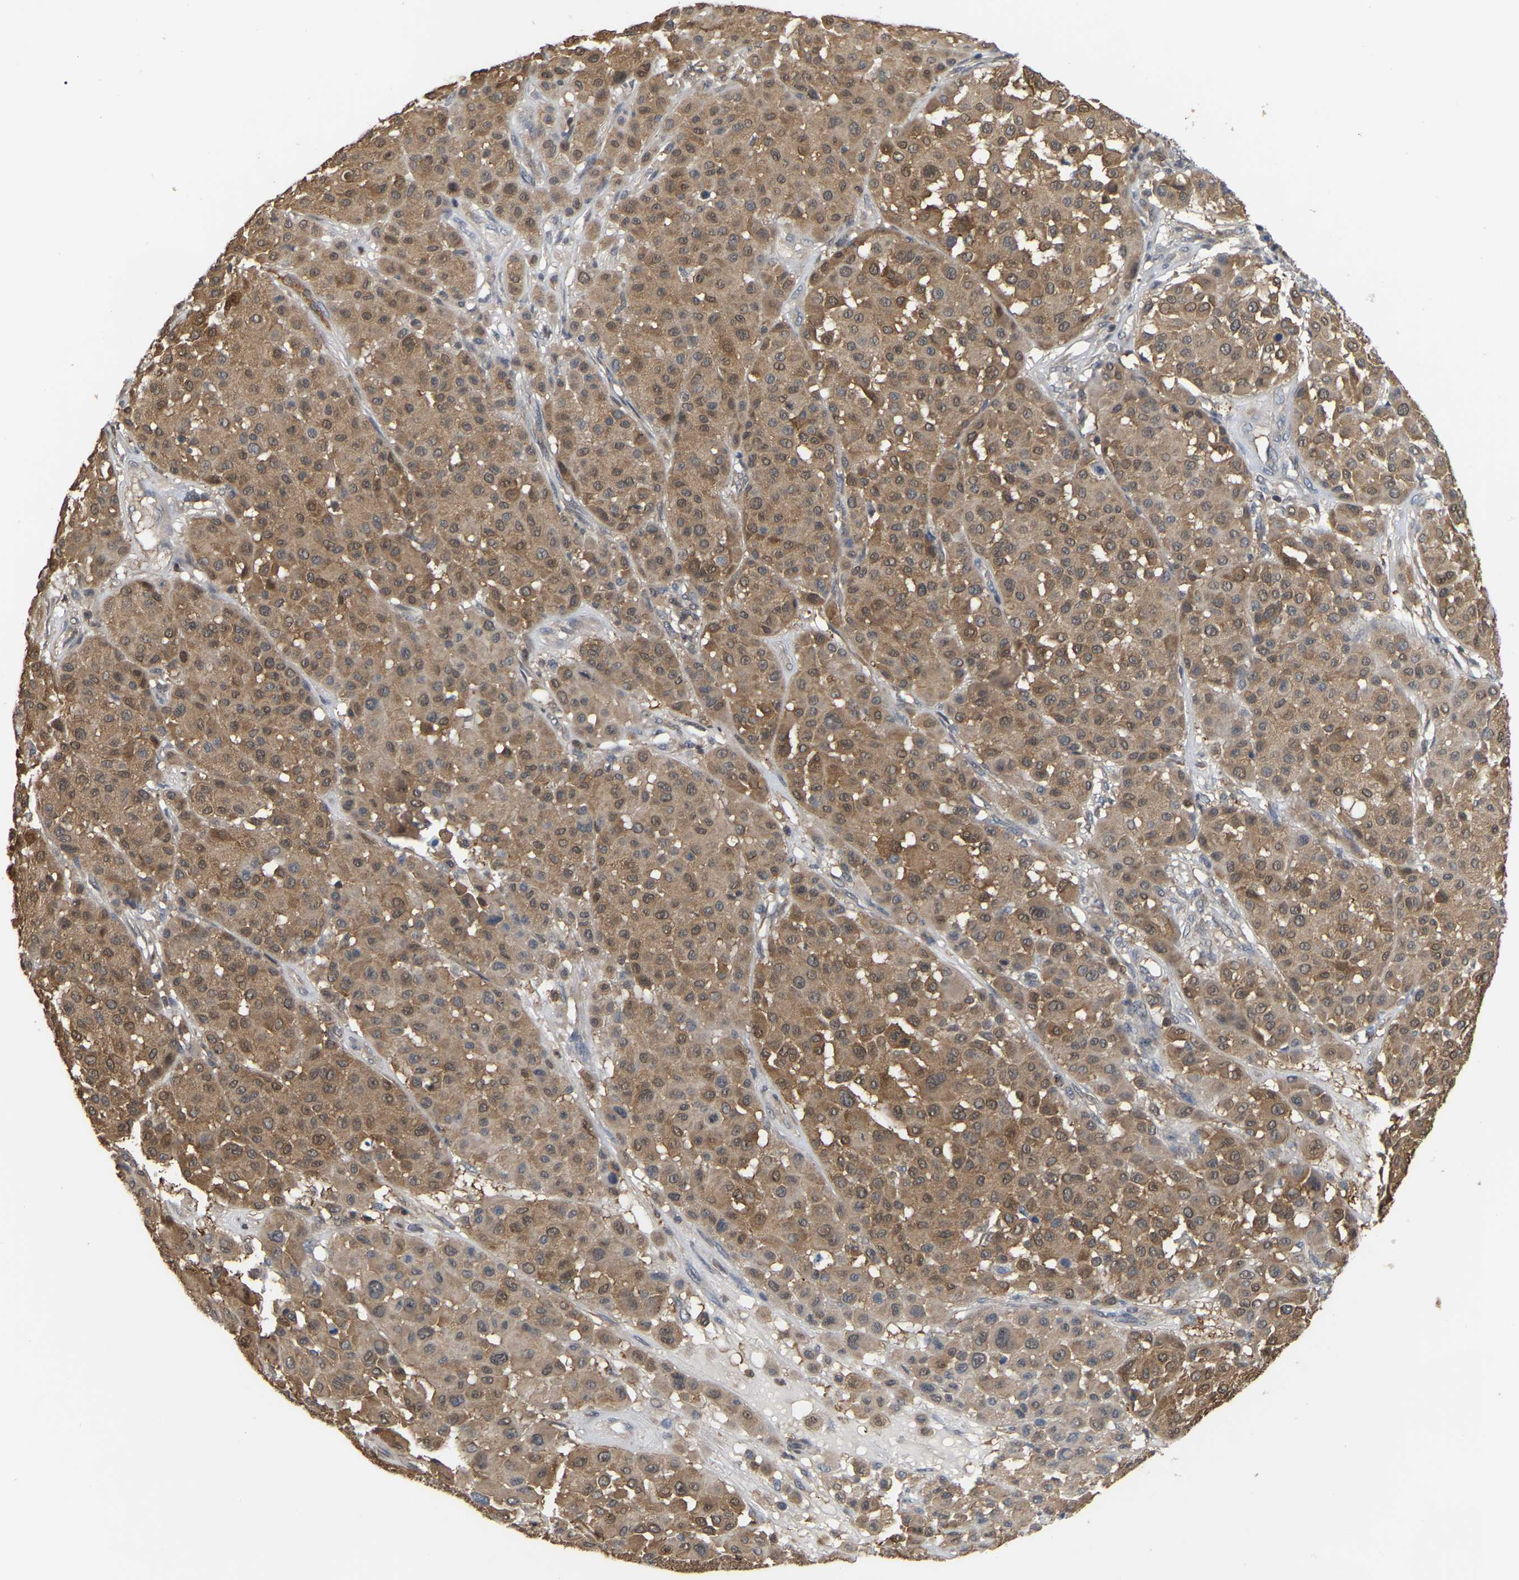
{"staining": {"intensity": "moderate", "quantity": ">75%", "location": "cytoplasmic/membranous"}, "tissue": "melanoma", "cell_type": "Tumor cells", "image_type": "cancer", "snomed": [{"axis": "morphology", "description": "Malignant melanoma, Metastatic site"}, {"axis": "topography", "description": "Soft tissue"}], "caption": "Tumor cells reveal moderate cytoplasmic/membranous staining in approximately >75% of cells in malignant melanoma (metastatic site).", "gene": "MTPN", "patient": {"sex": "male", "age": 41}}